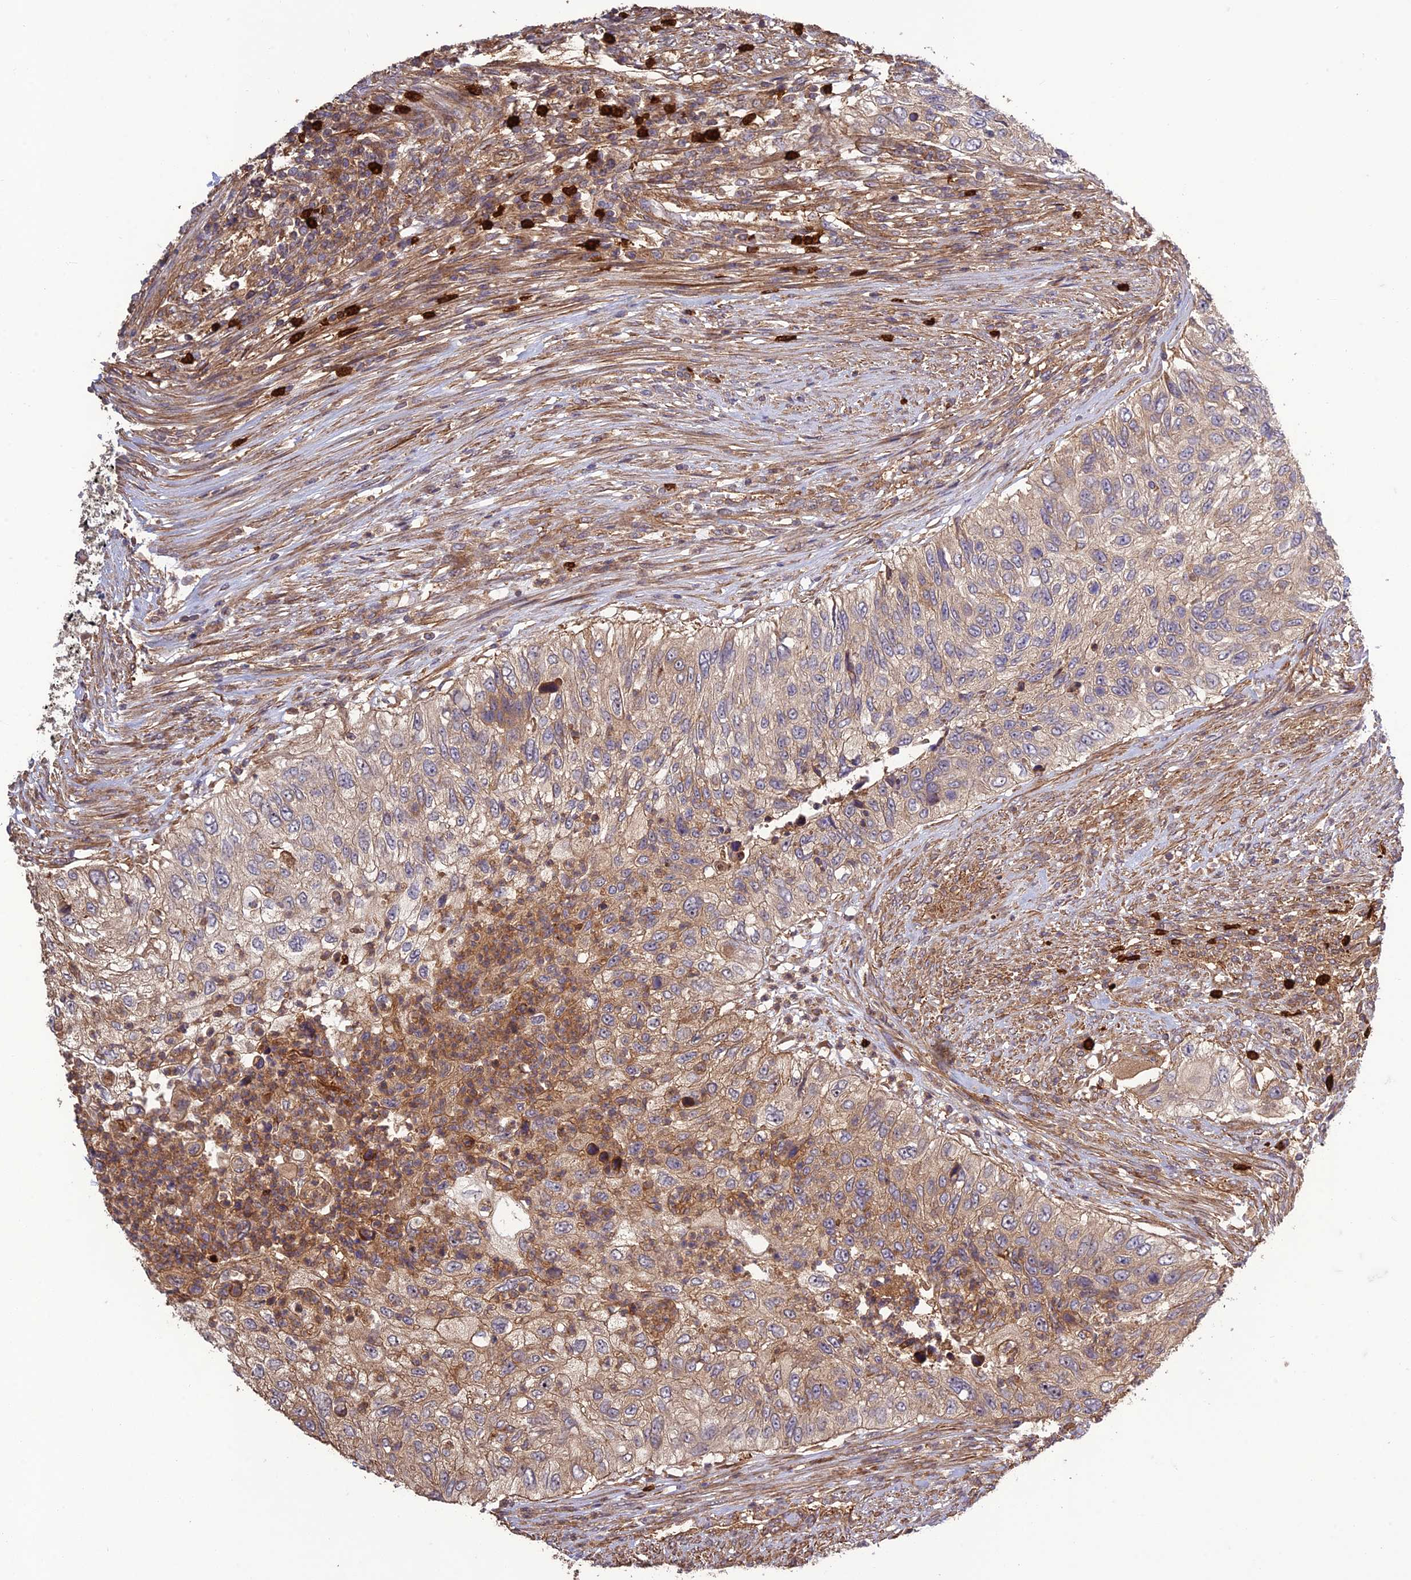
{"staining": {"intensity": "weak", "quantity": "25%-75%", "location": "cytoplasmic/membranous"}, "tissue": "urothelial cancer", "cell_type": "Tumor cells", "image_type": "cancer", "snomed": [{"axis": "morphology", "description": "Urothelial carcinoma, High grade"}, {"axis": "topography", "description": "Urinary bladder"}], "caption": "Protein expression analysis of human urothelial carcinoma (high-grade) reveals weak cytoplasmic/membranous staining in approximately 25%-75% of tumor cells. Using DAB (3,3'-diaminobenzidine) (brown) and hematoxylin (blue) stains, captured at high magnification using brightfield microscopy.", "gene": "TMEM131L", "patient": {"sex": "female", "age": 60}}